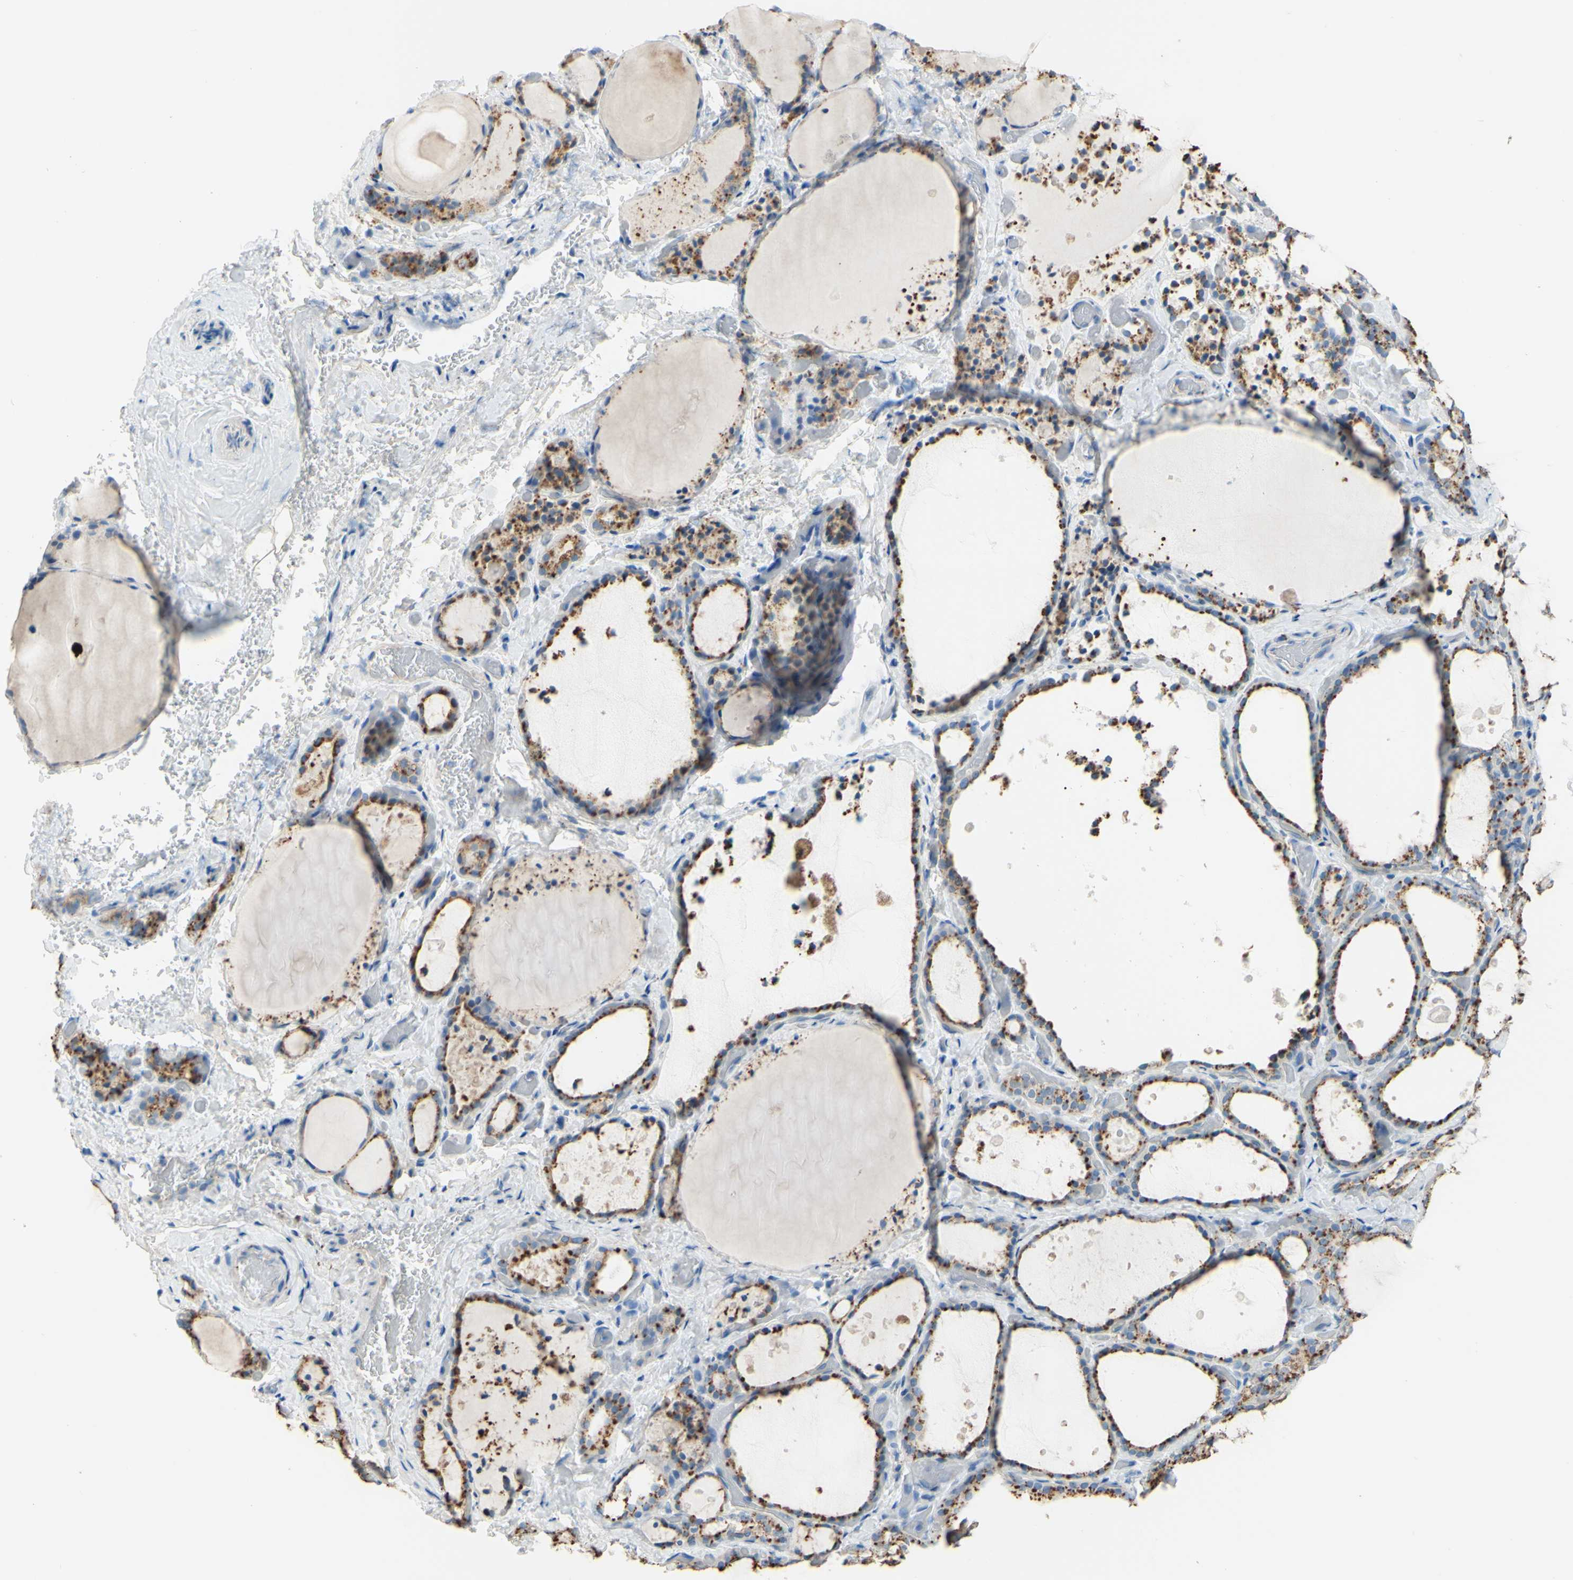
{"staining": {"intensity": "moderate", "quantity": ">75%", "location": "cytoplasmic/membranous"}, "tissue": "thyroid gland", "cell_type": "Glandular cells", "image_type": "normal", "snomed": [{"axis": "morphology", "description": "Normal tissue, NOS"}, {"axis": "topography", "description": "Thyroid gland"}], "caption": "About >75% of glandular cells in normal human thyroid gland reveal moderate cytoplasmic/membranous protein expression as visualized by brown immunohistochemical staining.", "gene": "CTSD", "patient": {"sex": "female", "age": 44}}